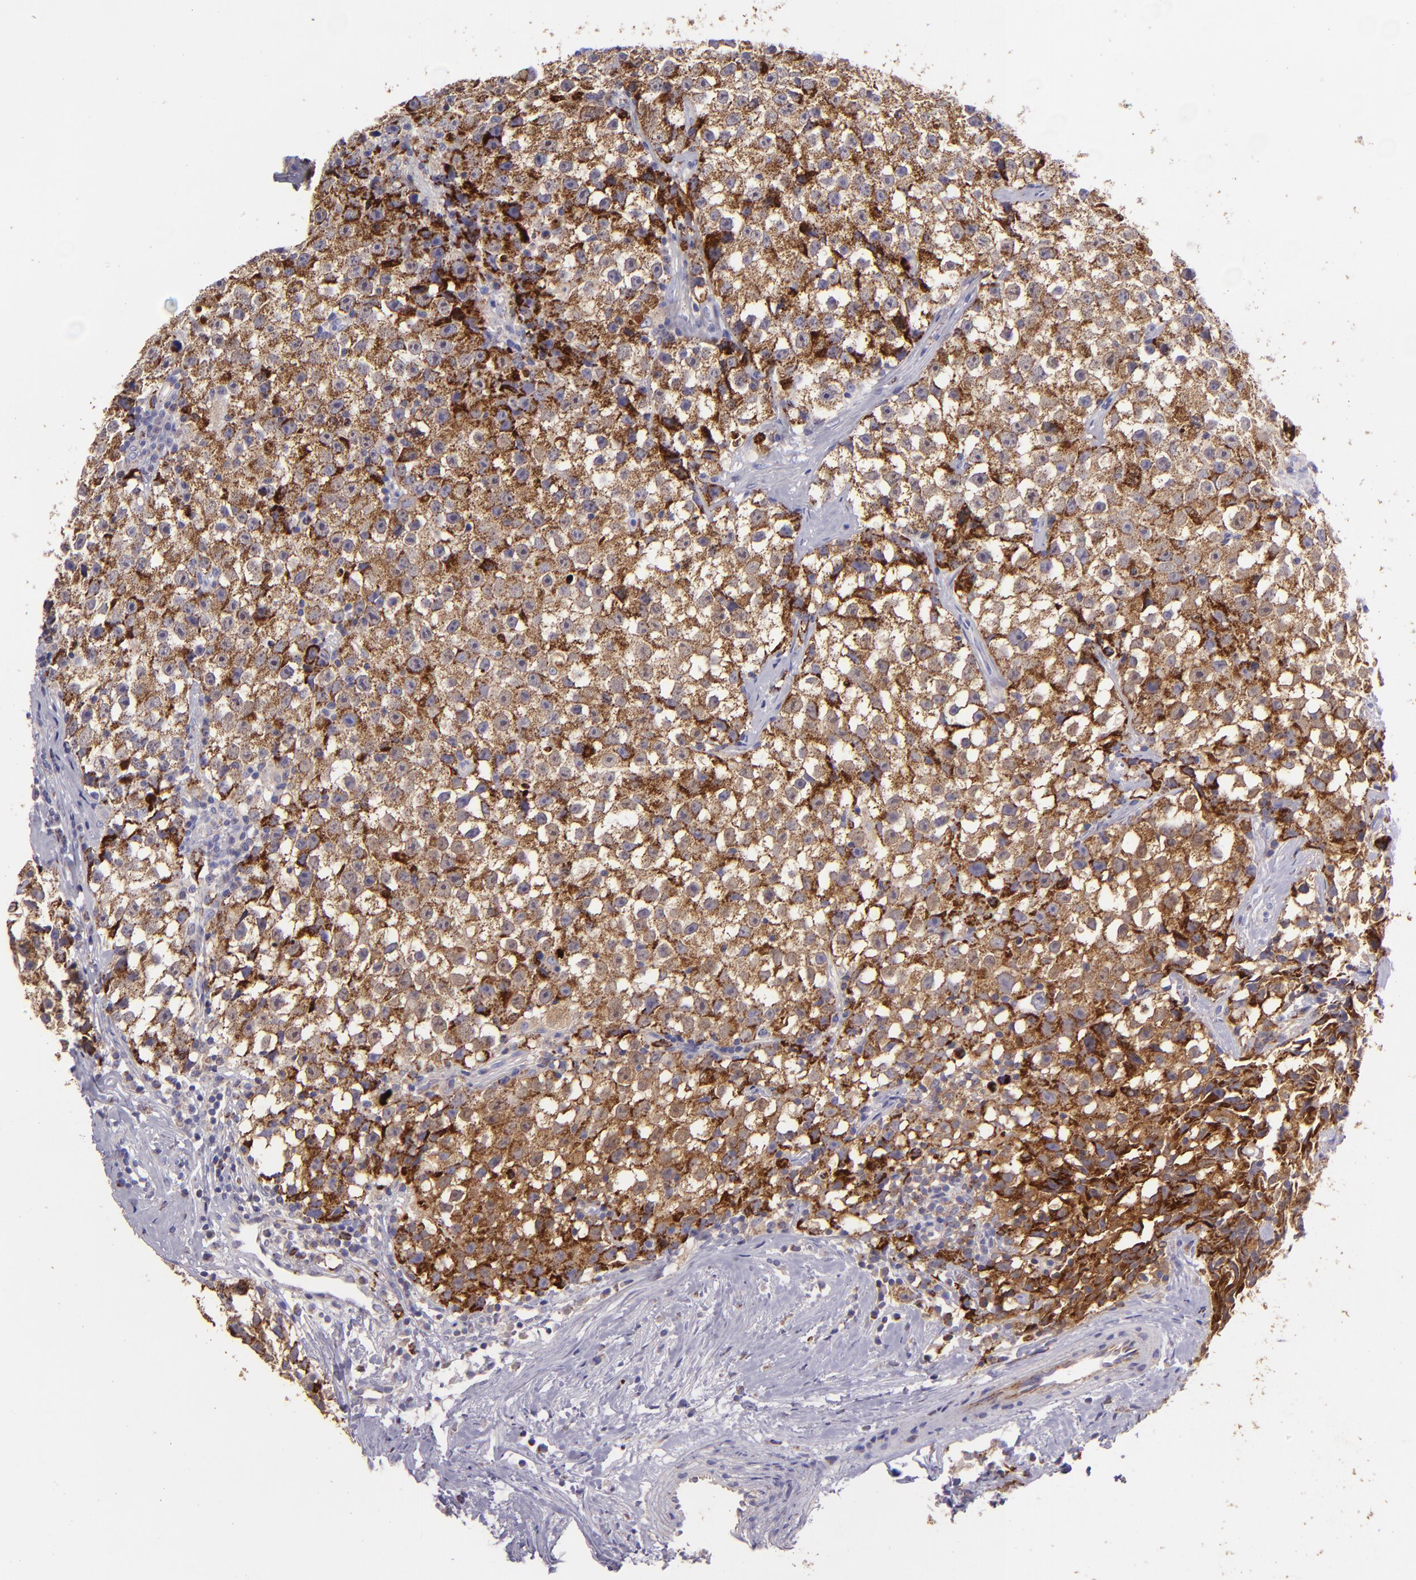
{"staining": {"intensity": "moderate", "quantity": ">75%", "location": "cytoplasmic/membranous"}, "tissue": "testis cancer", "cell_type": "Tumor cells", "image_type": "cancer", "snomed": [{"axis": "morphology", "description": "Seminoma, NOS"}, {"axis": "topography", "description": "Testis"}], "caption": "Immunohistochemical staining of seminoma (testis) exhibits medium levels of moderate cytoplasmic/membranous positivity in approximately >75% of tumor cells.", "gene": "HSPD1", "patient": {"sex": "male", "age": 35}}